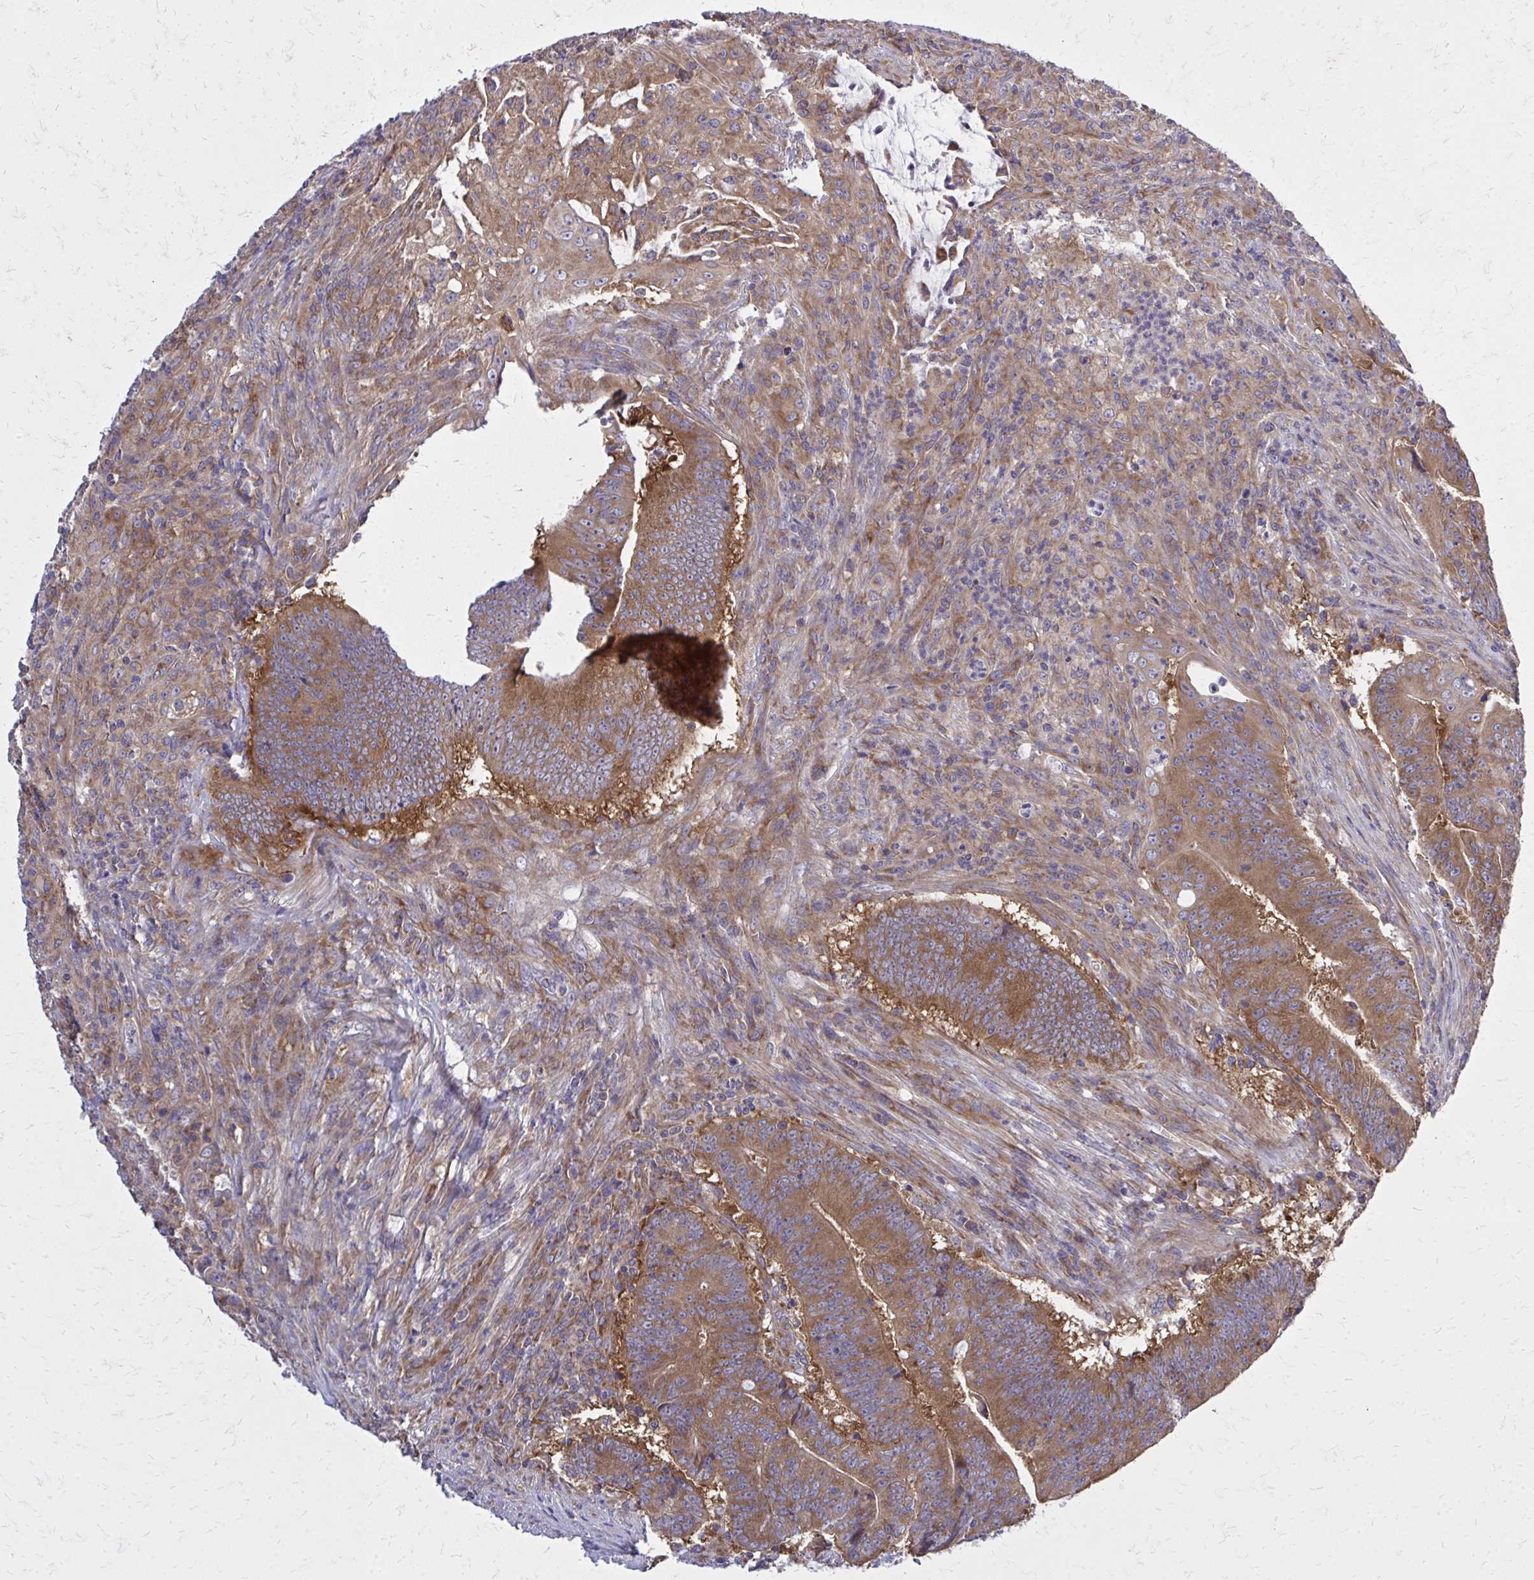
{"staining": {"intensity": "strong", "quantity": ">75%", "location": "cytoplasmic/membranous"}, "tissue": "colorectal cancer", "cell_type": "Tumor cells", "image_type": "cancer", "snomed": [{"axis": "morphology", "description": "Adenocarcinoma, NOS"}, {"axis": "topography", "description": "Colon"}], "caption": "Brown immunohistochemical staining in colorectal adenocarcinoma displays strong cytoplasmic/membranous positivity in about >75% of tumor cells.", "gene": "PDK4", "patient": {"sex": "female", "age": 87}}